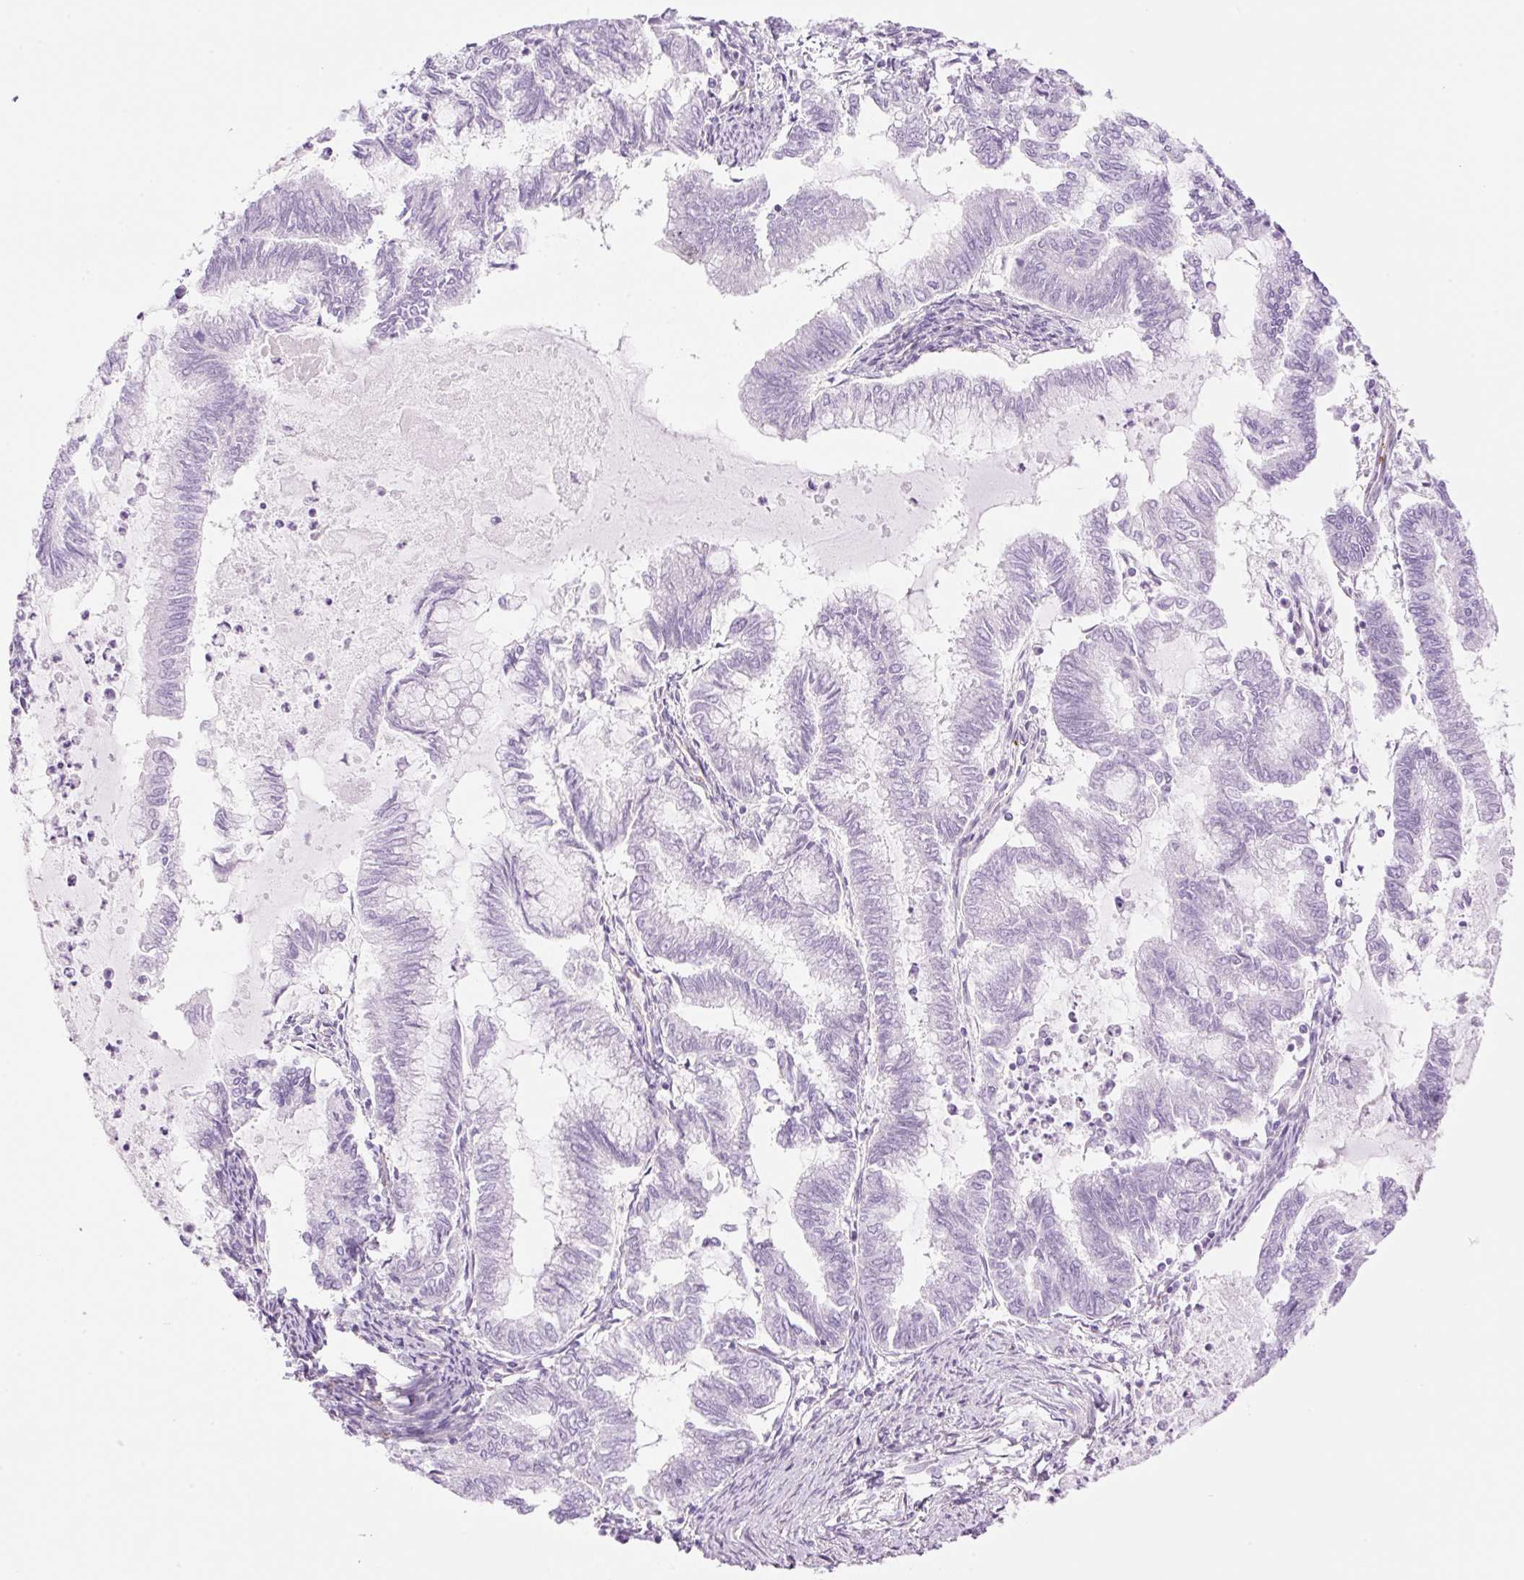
{"staining": {"intensity": "negative", "quantity": "none", "location": "none"}, "tissue": "endometrial cancer", "cell_type": "Tumor cells", "image_type": "cancer", "snomed": [{"axis": "morphology", "description": "Adenocarcinoma, NOS"}, {"axis": "topography", "description": "Endometrium"}], "caption": "This is an IHC micrograph of human endometrial cancer (adenocarcinoma). There is no expression in tumor cells.", "gene": "EHD3", "patient": {"sex": "female", "age": 79}}